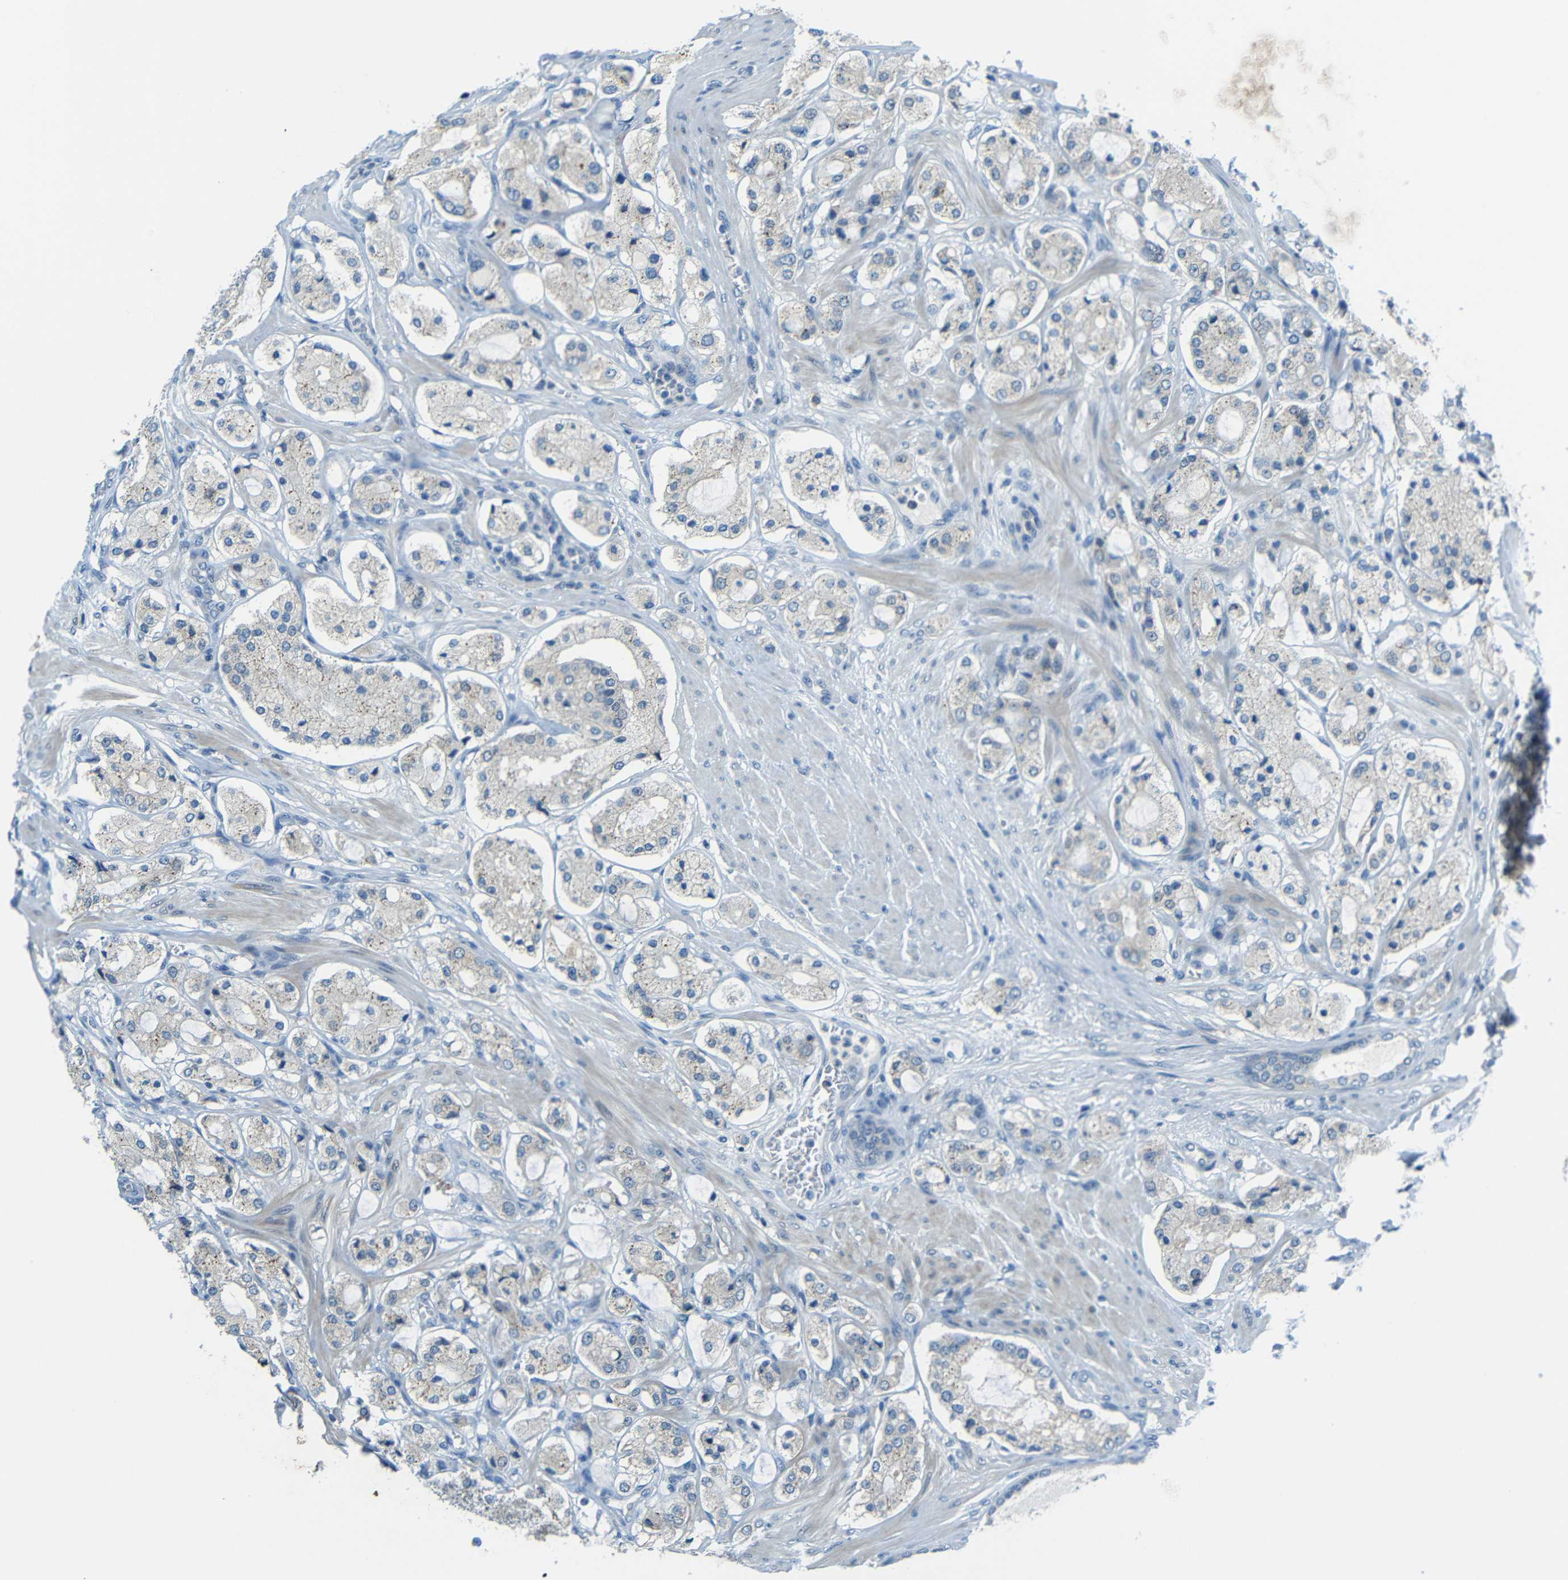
{"staining": {"intensity": "moderate", "quantity": "25%-75%", "location": "cytoplasmic/membranous"}, "tissue": "prostate cancer", "cell_type": "Tumor cells", "image_type": "cancer", "snomed": [{"axis": "morphology", "description": "Adenocarcinoma, High grade"}, {"axis": "topography", "description": "Prostate"}], "caption": "The micrograph reveals immunohistochemical staining of prostate cancer. There is moderate cytoplasmic/membranous staining is identified in approximately 25%-75% of tumor cells.", "gene": "ANKRD22", "patient": {"sex": "male", "age": 65}}